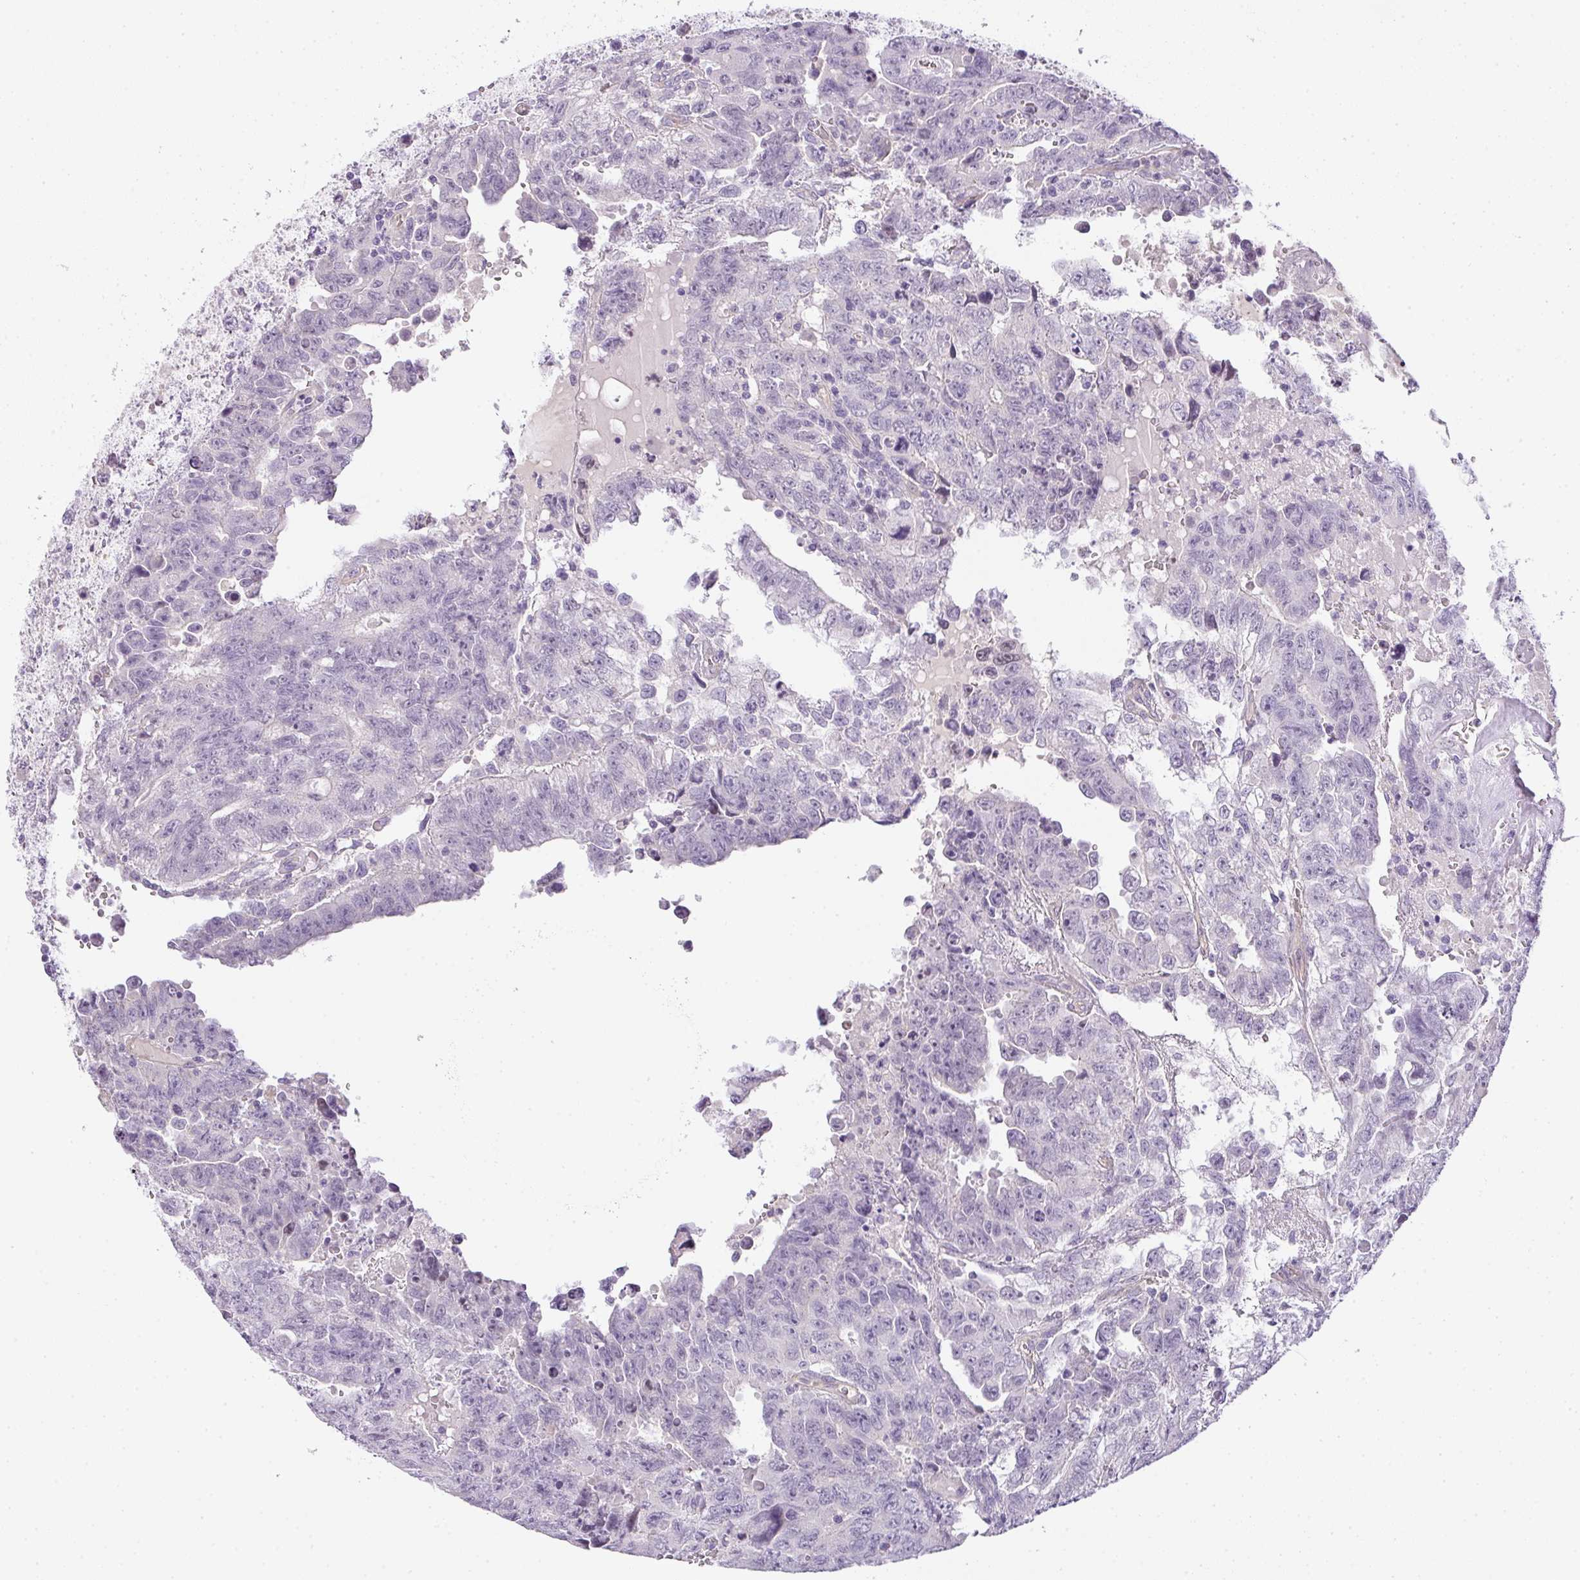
{"staining": {"intensity": "negative", "quantity": "none", "location": "none"}, "tissue": "testis cancer", "cell_type": "Tumor cells", "image_type": "cancer", "snomed": [{"axis": "morphology", "description": "Carcinoma, Embryonal, NOS"}, {"axis": "topography", "description": "Testis"}], "caption": "This photomicrograph is of testis cancer (embryonal carcinoma) stained with immunohistochemistry to label a protein in brown with the nuclei are counter-stained blue. There is no expression in tumor cells.", "gene": "RAX2", "patient": {"sex": "male", "age": 24}}